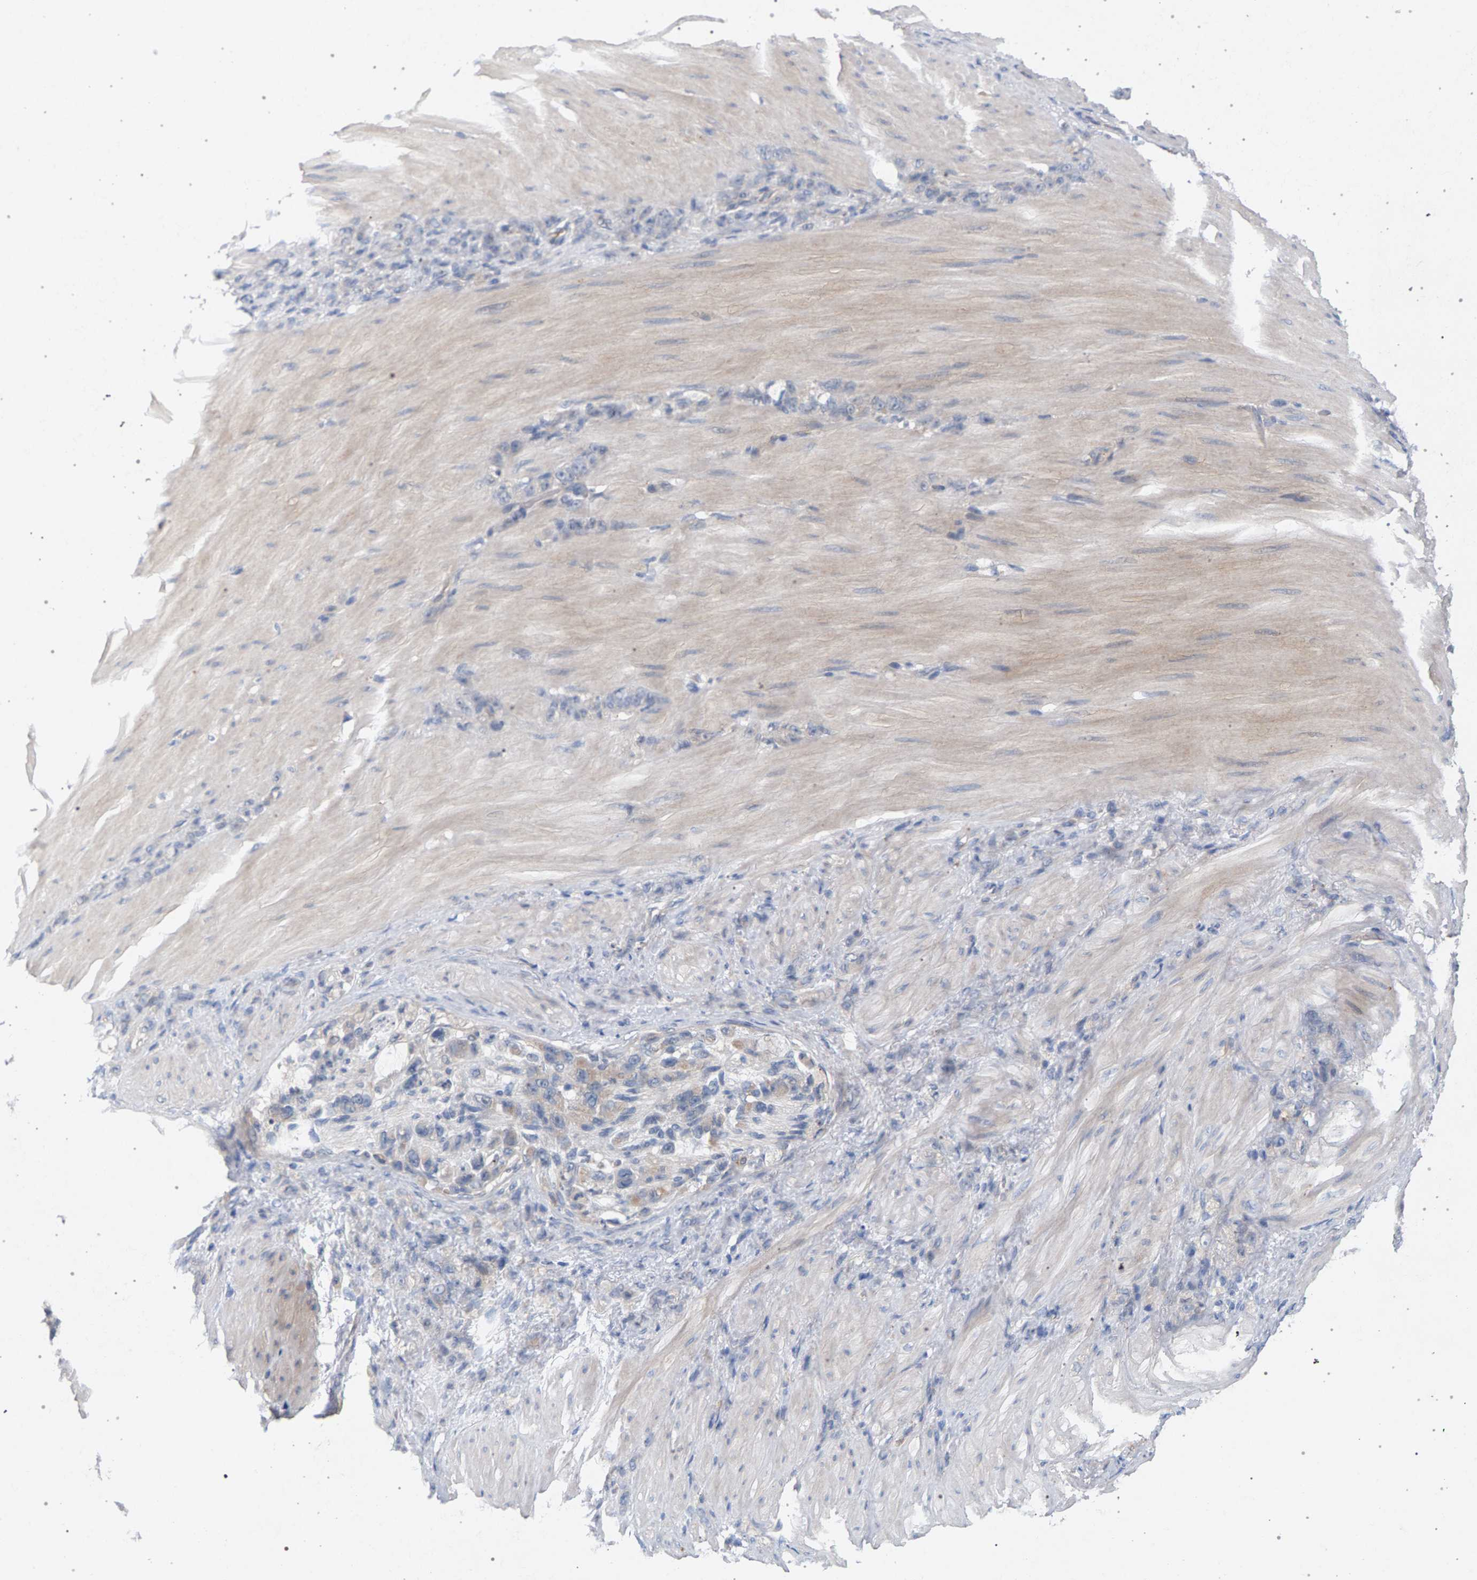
{"staining": {"intensity": "weak", "quantity": "<25%", "location": "cytoplasmic/membranous"}, "tissue": "stomach cancer", "cell_type": "Tumor cells", "image_type": "cancer", "snomed": [{"axis": "morphology", "description": "Normal tissue, NOS"}, {"axis": "morphology", "description": "Adenocarcinoma, NOS"}, {"axis": "topography", "description": "Stomach"}], "caption": "Tumor cells are negative for protein expression in human adenocarcinoma (stomach).", "gene": "MAMDC2", "patient": {"sex": "male", "age": 82}}